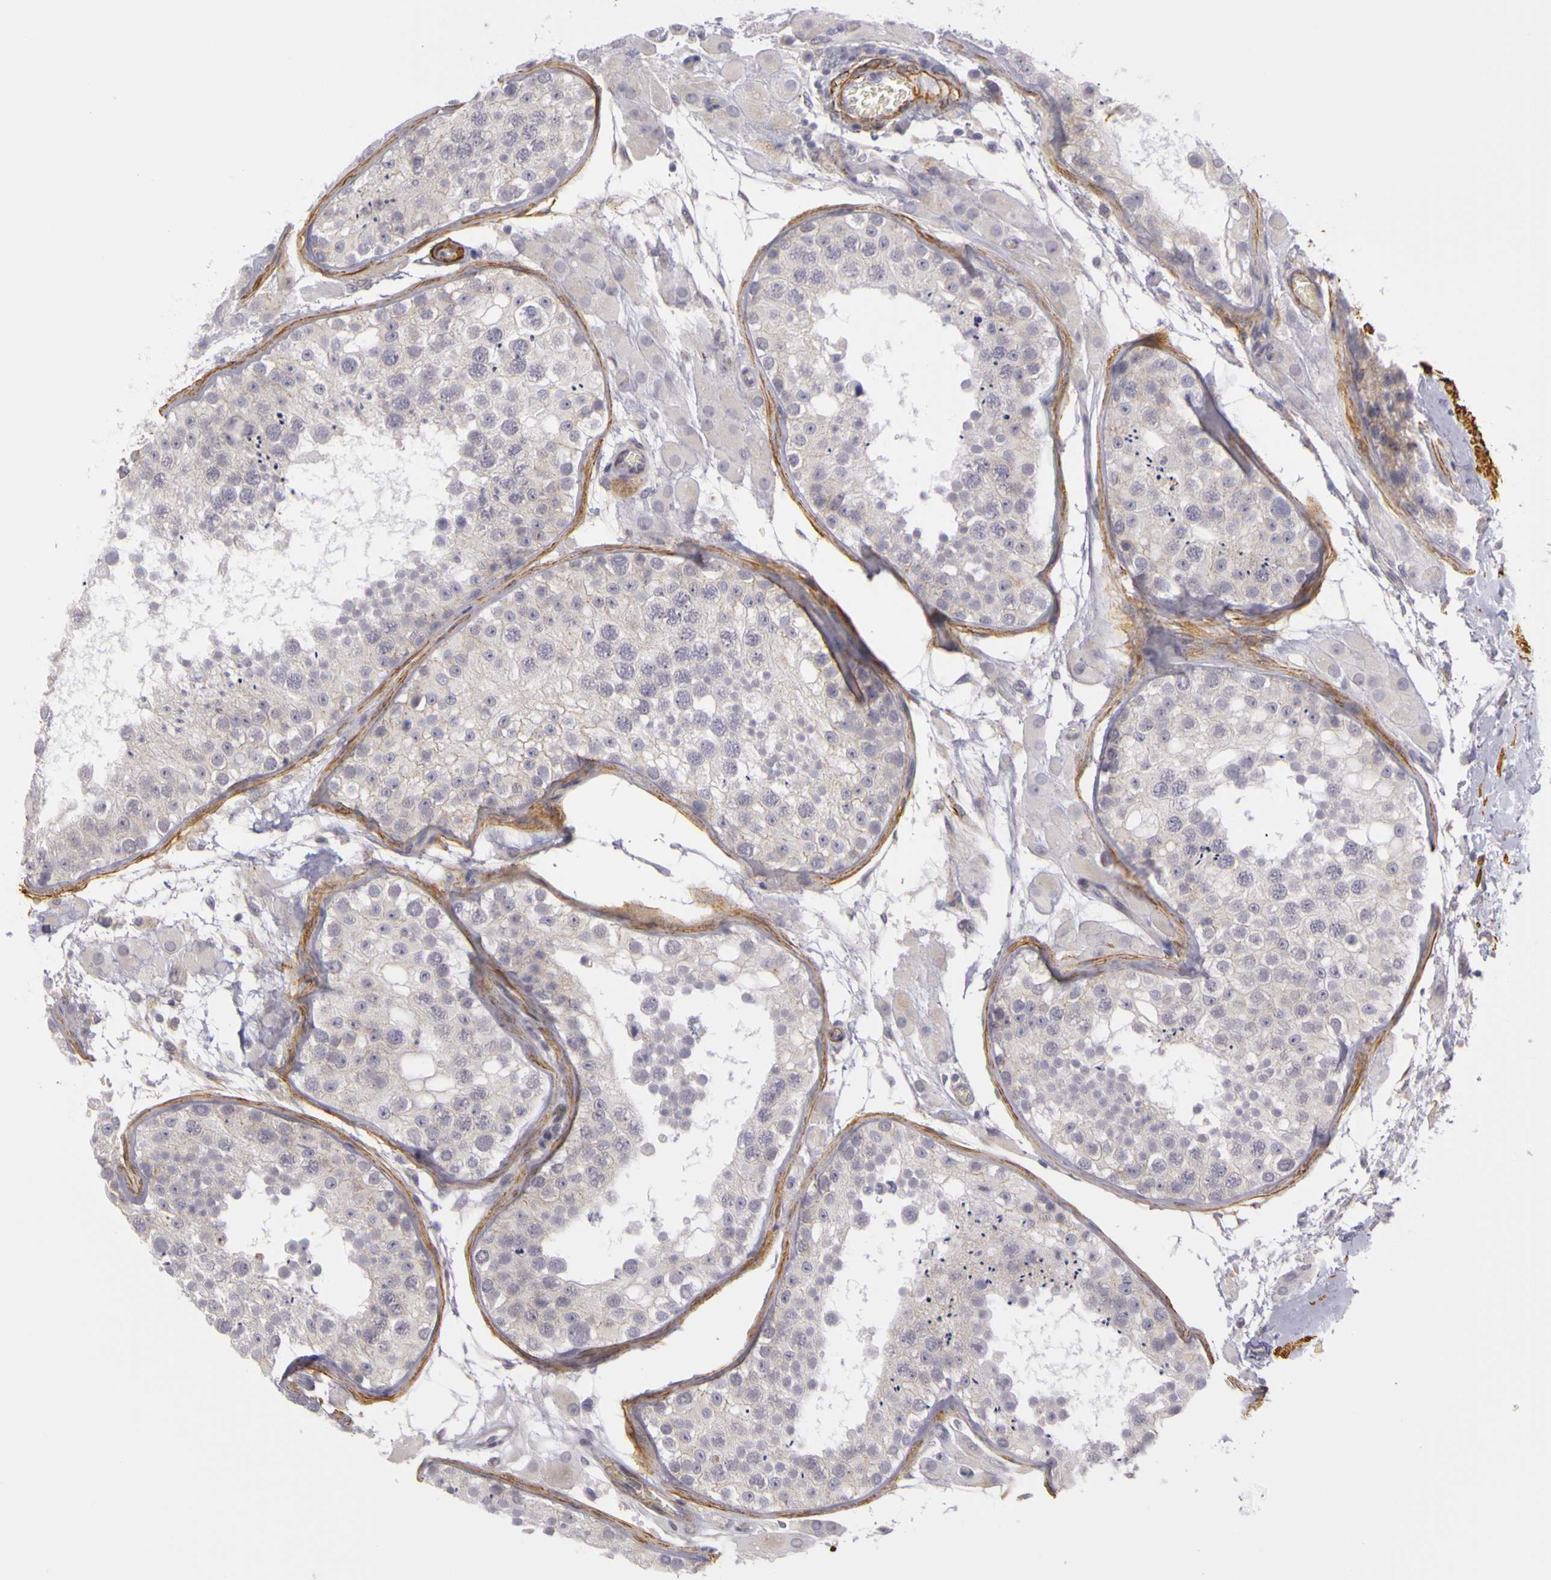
{"staining": {"intensity": "negative", "quantity": "none", "location": "none"}, "tissue": "testis", "cell_type": "Cells in seminiferous ducts", "image_type": "normal", "snomed": [{"axis": "morphology", "description": "Normal tissue, NOS"}, {"axis": "topography", "description": "Testis"}], "caption": "Immunohistochemical staining of benign human testis exhibits no significant positivity in cells in seminiferous ducts. (DAB immunohistochemistry (IHC), high magnification).", "gene": "CNTN2", "patient": {"sex": "male", "age": 26}}